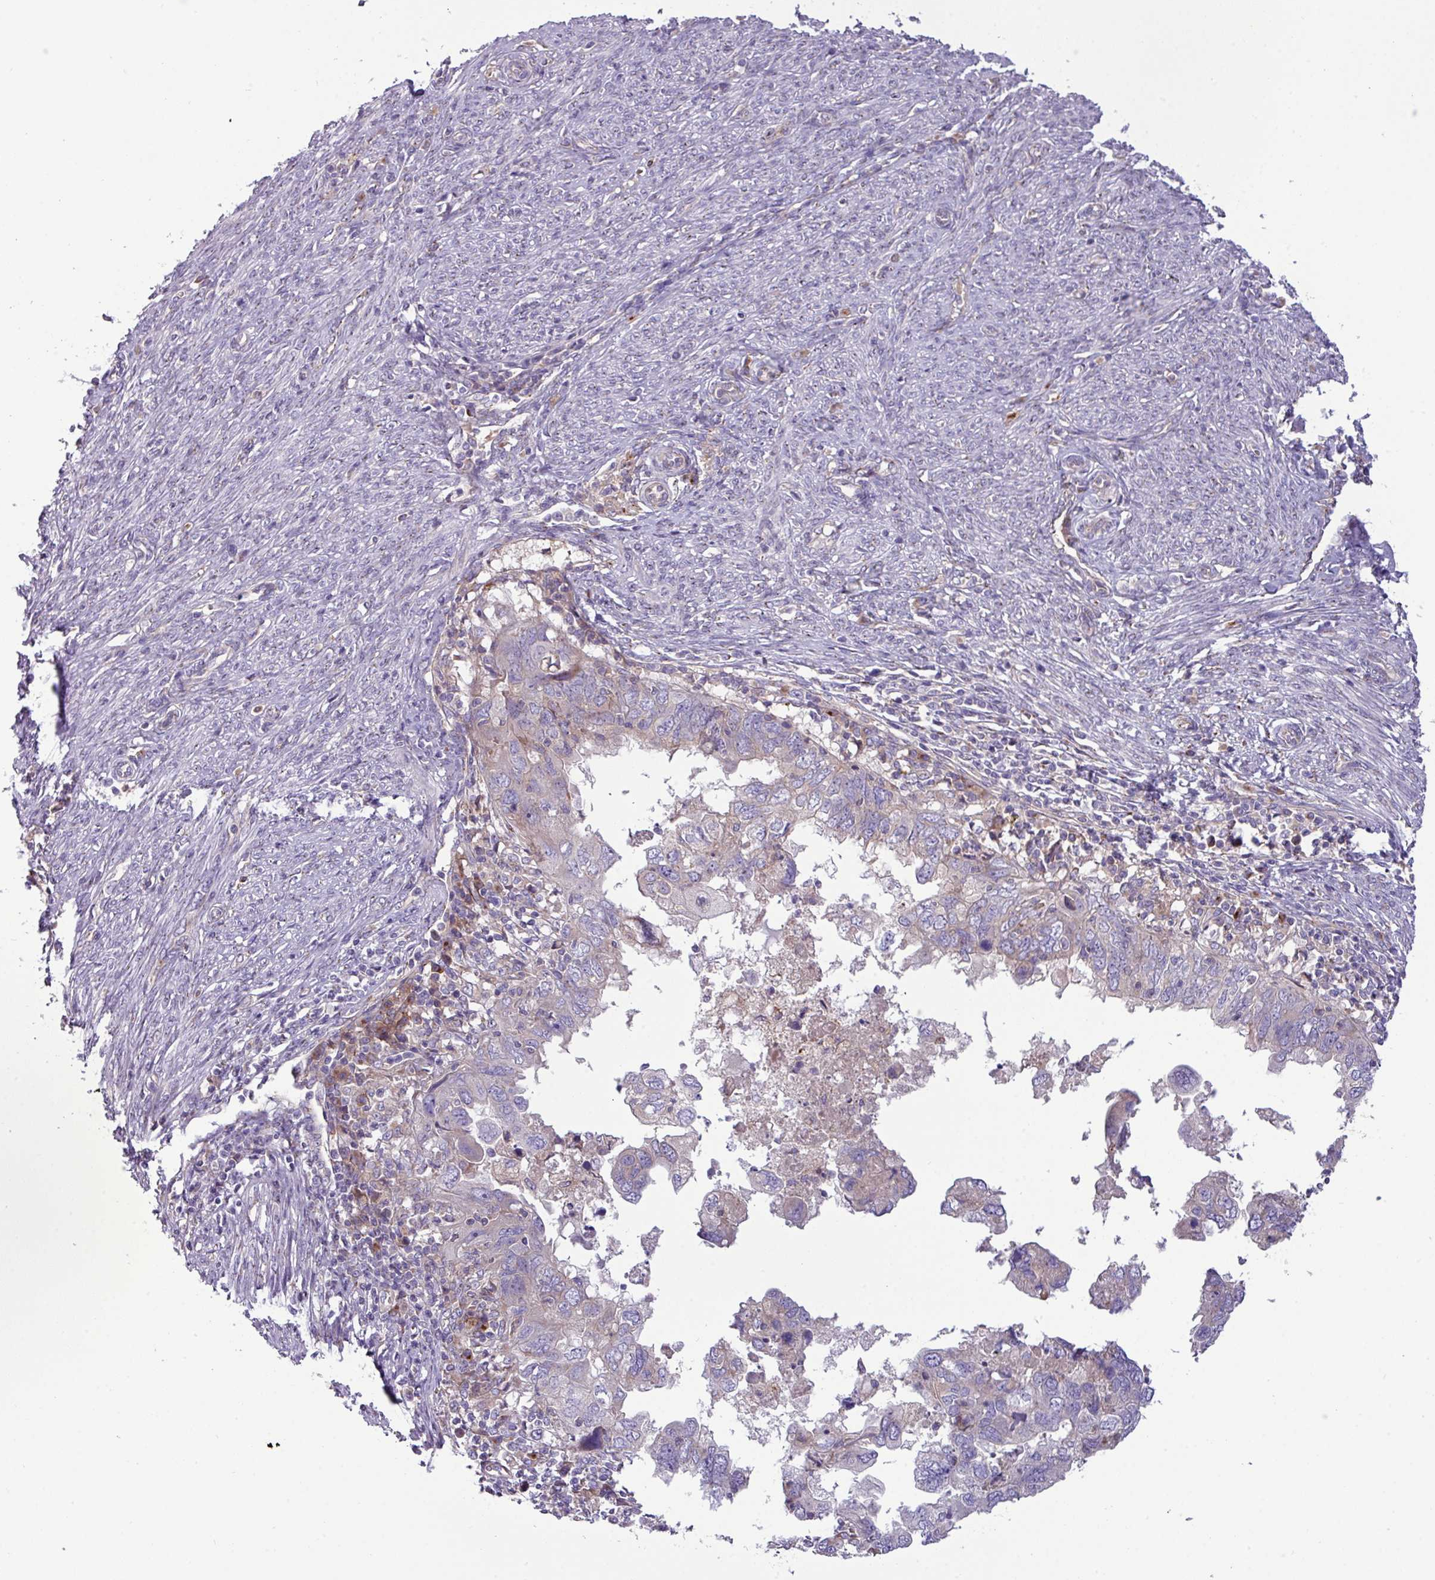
{"staining": {"intensity": "weak", "quantity": "25%-75%", "location": "cytoplasmic/membranous"}, "tissue": "endometrial cancer", "cell_type": "Tumor cells", "image_type": "cancer", "snomed": [{"axis": "morphology", "description": "Adenocarcinoma, NOS"}, {"axis": "topography", "description": "Uterus"}], "caption": "High-magnification brightfield microscopy of adenocarcinoma (endometrial) stained with DAB (brown) and counterstained with hematoxylin (blue). tumor cells exhibit weak cytoplasmic/membranous positivity is seen in about25%-75% of cells. The protein of interest is stained brown, and the nuclei are stained in blue (DAB (3,3'-diaminobenzidine) IHC with brightfield microscopy, high magnification).", "gene": "RAB19", "patient": {"sex": "female", "age": 77}}